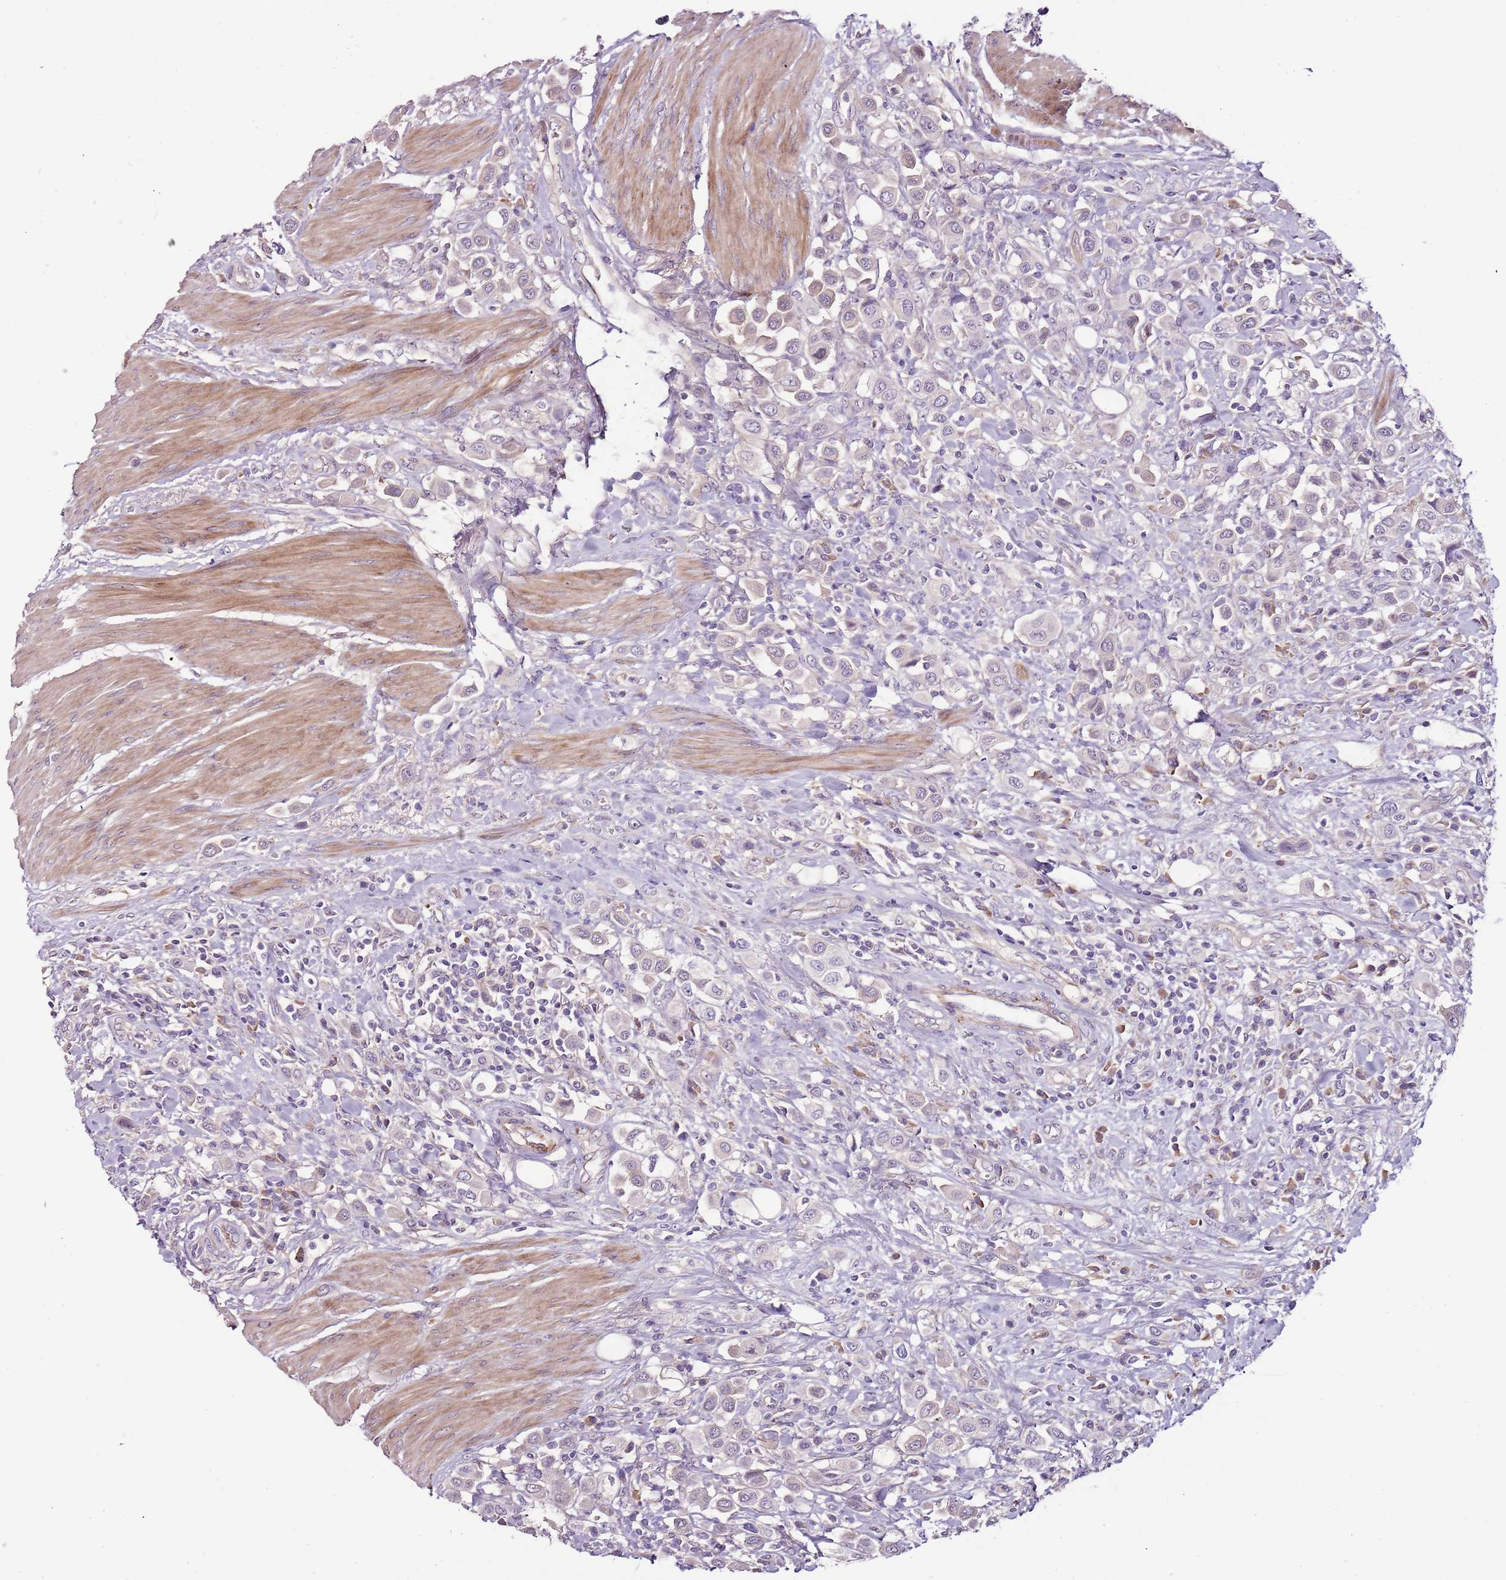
{"staining": {"intensity": "negative", "quantity": "none", "location": "none"}, "tissue": "urothelial cancer", "cell_type": "Tumor cells", "image_type": "cancer", "snomed": [{"axis": "morphology", "description": "Urothelial carcinoma, High grade"}, {"axis": "topography", "description": "Urinary bladder"}], "caption": "DAB (3,3'-diaminobenzidine) immunohistochemical staining of high-grade urothelial carcinoma exhibits no significant expression in tumor cells.", "gene": "NKX2-3", "patient": {"sex": "male", "age": 50}}